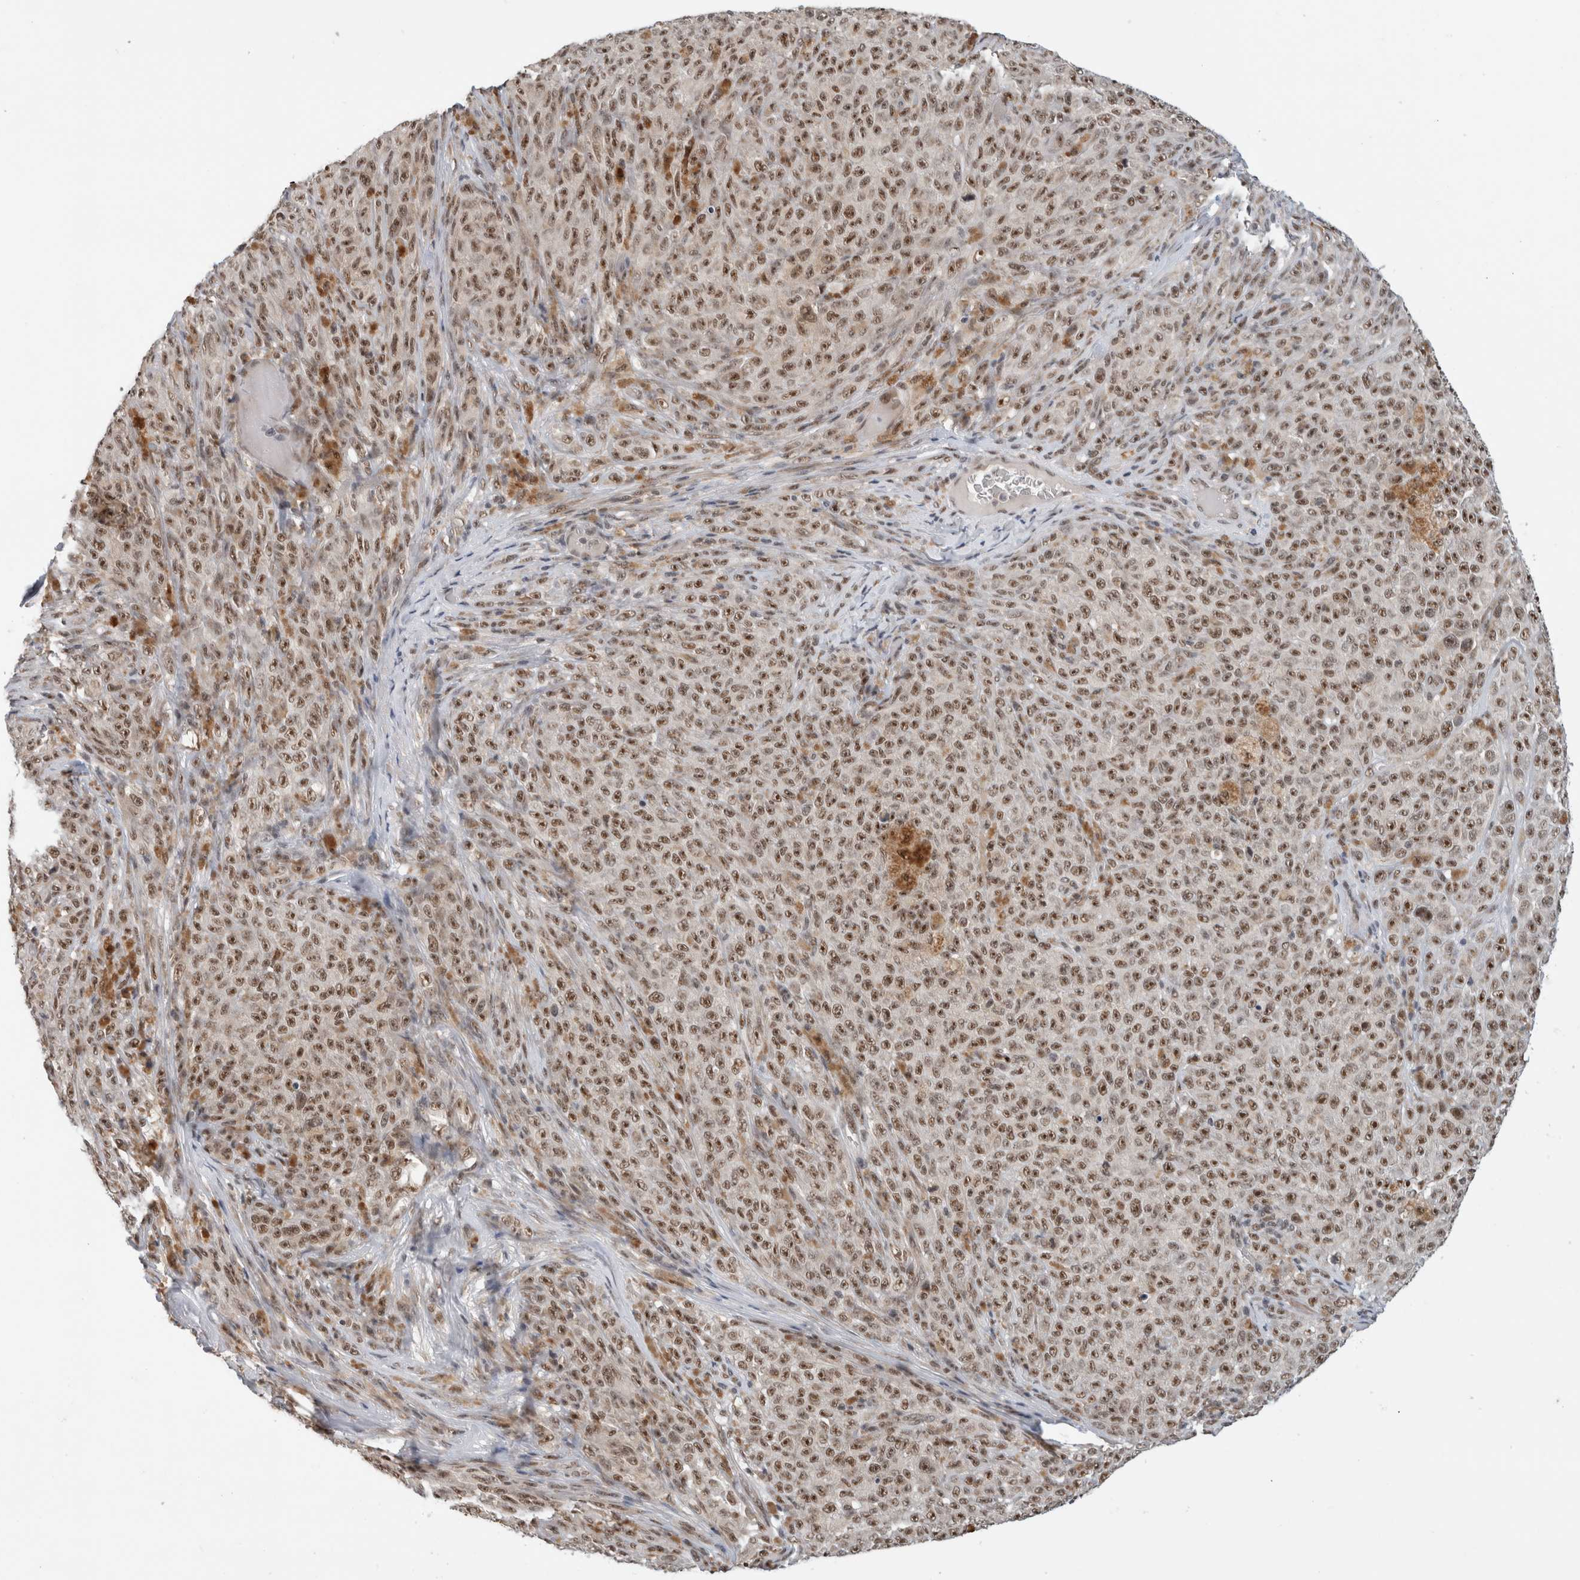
{"staining": {"intensity": "moderate", "quantity": ">75%", "location": "nuclear"}, "tissue": "melanoma", "cell_type": "Tumor cells", "image_type": "cancer", "snomed": [{"axis": "morphology", "description": "Malignant melanoma, NOS"}, {"axis": "topography", "description": "Skin"}], "caption": "Immunohistochemistry (IHC) staining of melanoma, which displays medium levels of moderate nuclear expression in about >75% of tumor cells indicating moderate nuclear protein positivity. The staining was performed using DAB (brown) for protein detection and nuclei were counterstained in hematoxylin (blue).", "gene": "NCAPG2", "patient": {"sex": "female", "age": 82}}